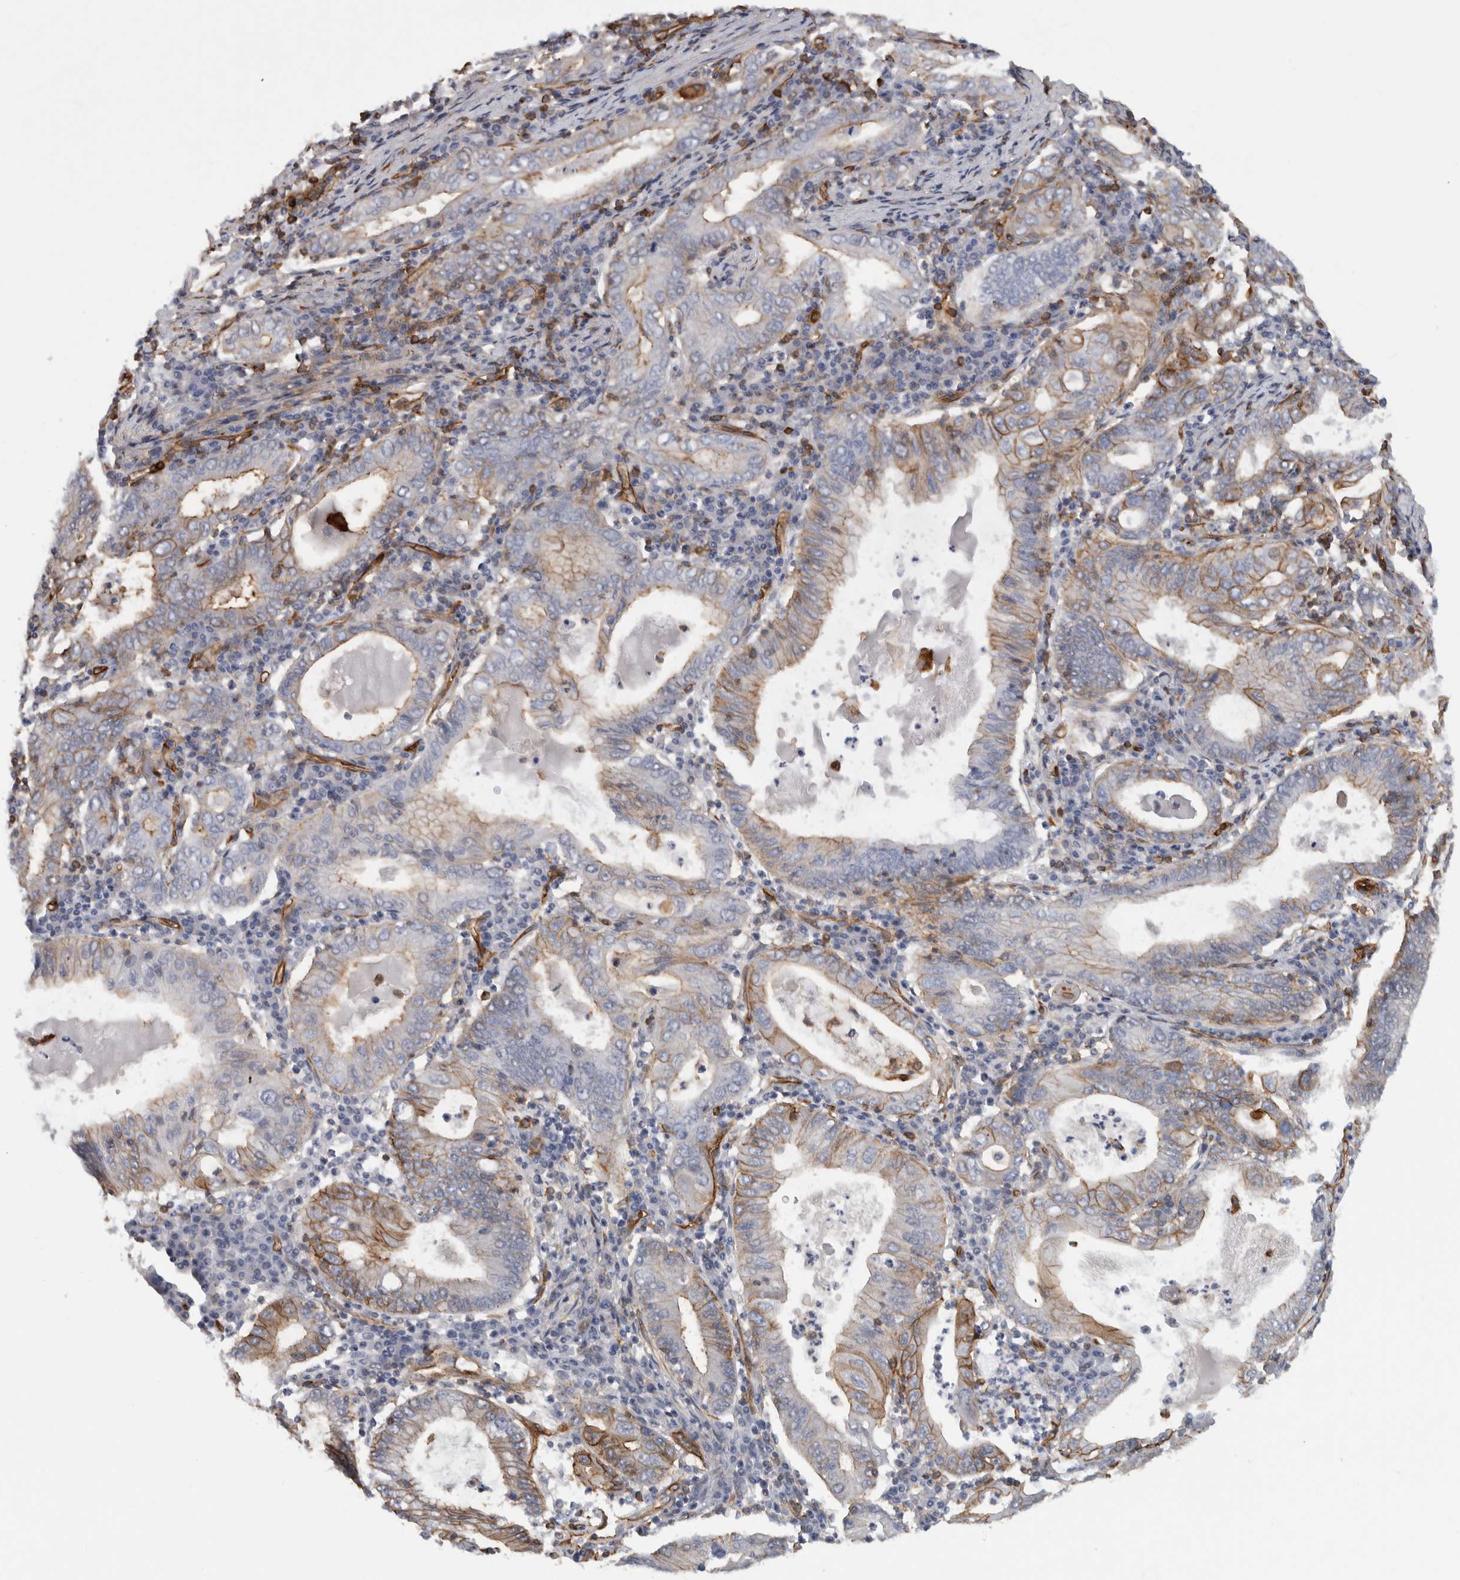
{"staining": {"intensity": "moderate", "quantity": ">75%", "location": "cytoplasmic/membranous"}, "tissue": "stomach cancer", "cell_type": "Tumor cells", "image_type": "cancer", "snomed": [{"axis": "morphology", "description": "Normal tissue, NOS"}, {"axis": "morphology", "description": "Adenocarcinoma, NOS"}, {"axis": "topography", "description": "Esophagus"}, {"axis": "topography", "description": "Stomach, upper"}, {"axis": "topography", "description": "Peripheral nerve tissue"}], "caption": "Stomach cancer stained with a protein marker exhibits moderate staining in tumor cells.", "gene": "AHNAK", "patient": {"sex": "male", "age": 62}}